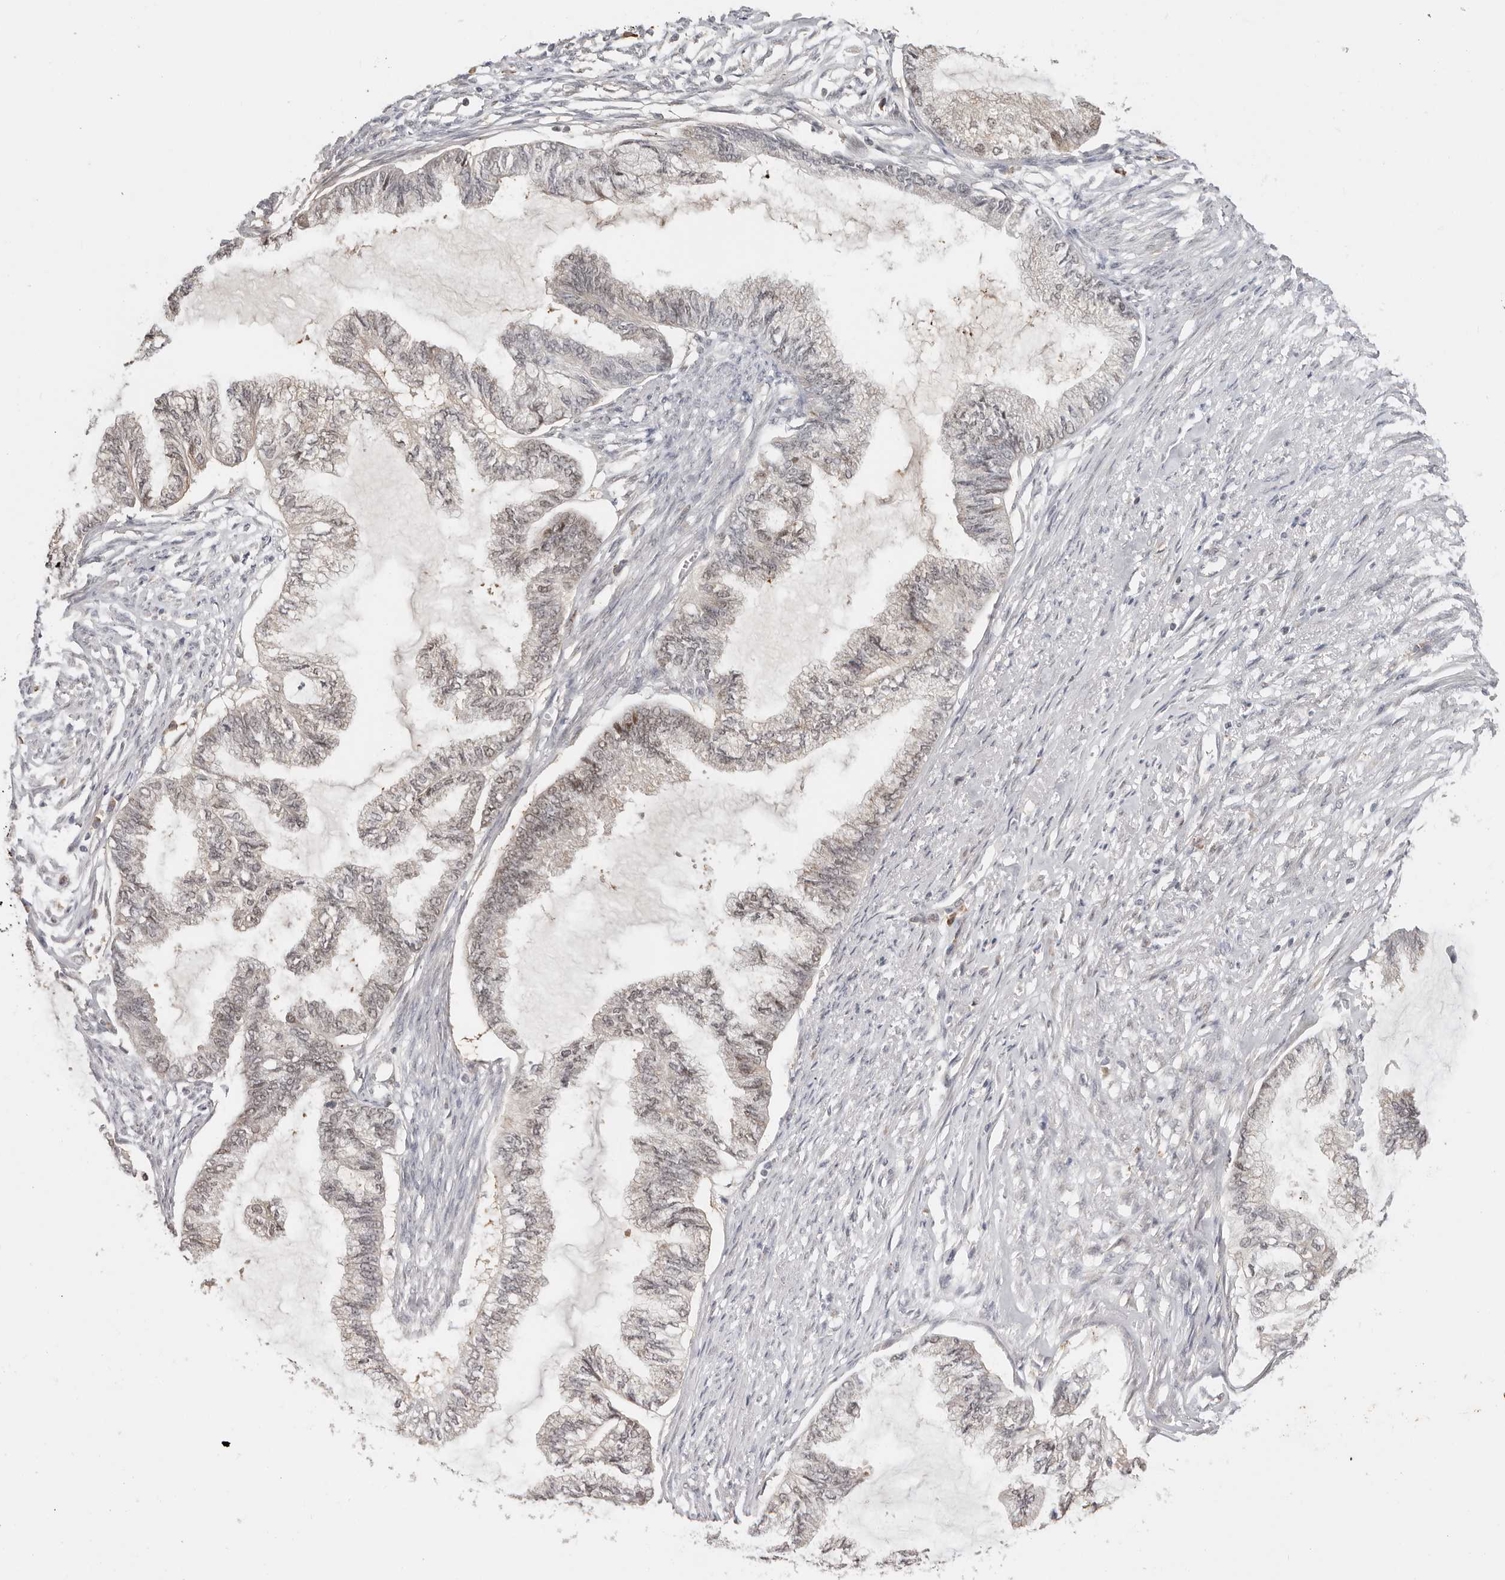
{"staining": {"intensity": "weak", "quantity": "<25%", "location": "nuclear"}, "tissue": "endometrial cancer", "cell_type": "Tumor cells", "image_type": "cancer", "snomed": [{"axis": "morphology", "description": "Adenocarcinoma, NOS"}, {"axis": "topography", "description": "Endometrium"}], "caption": "There is no significant expression in tumor cells of endometrial adenocarcinoma.", "gene": "LARP7", "patient": {"sex": "female", "age": 86}}